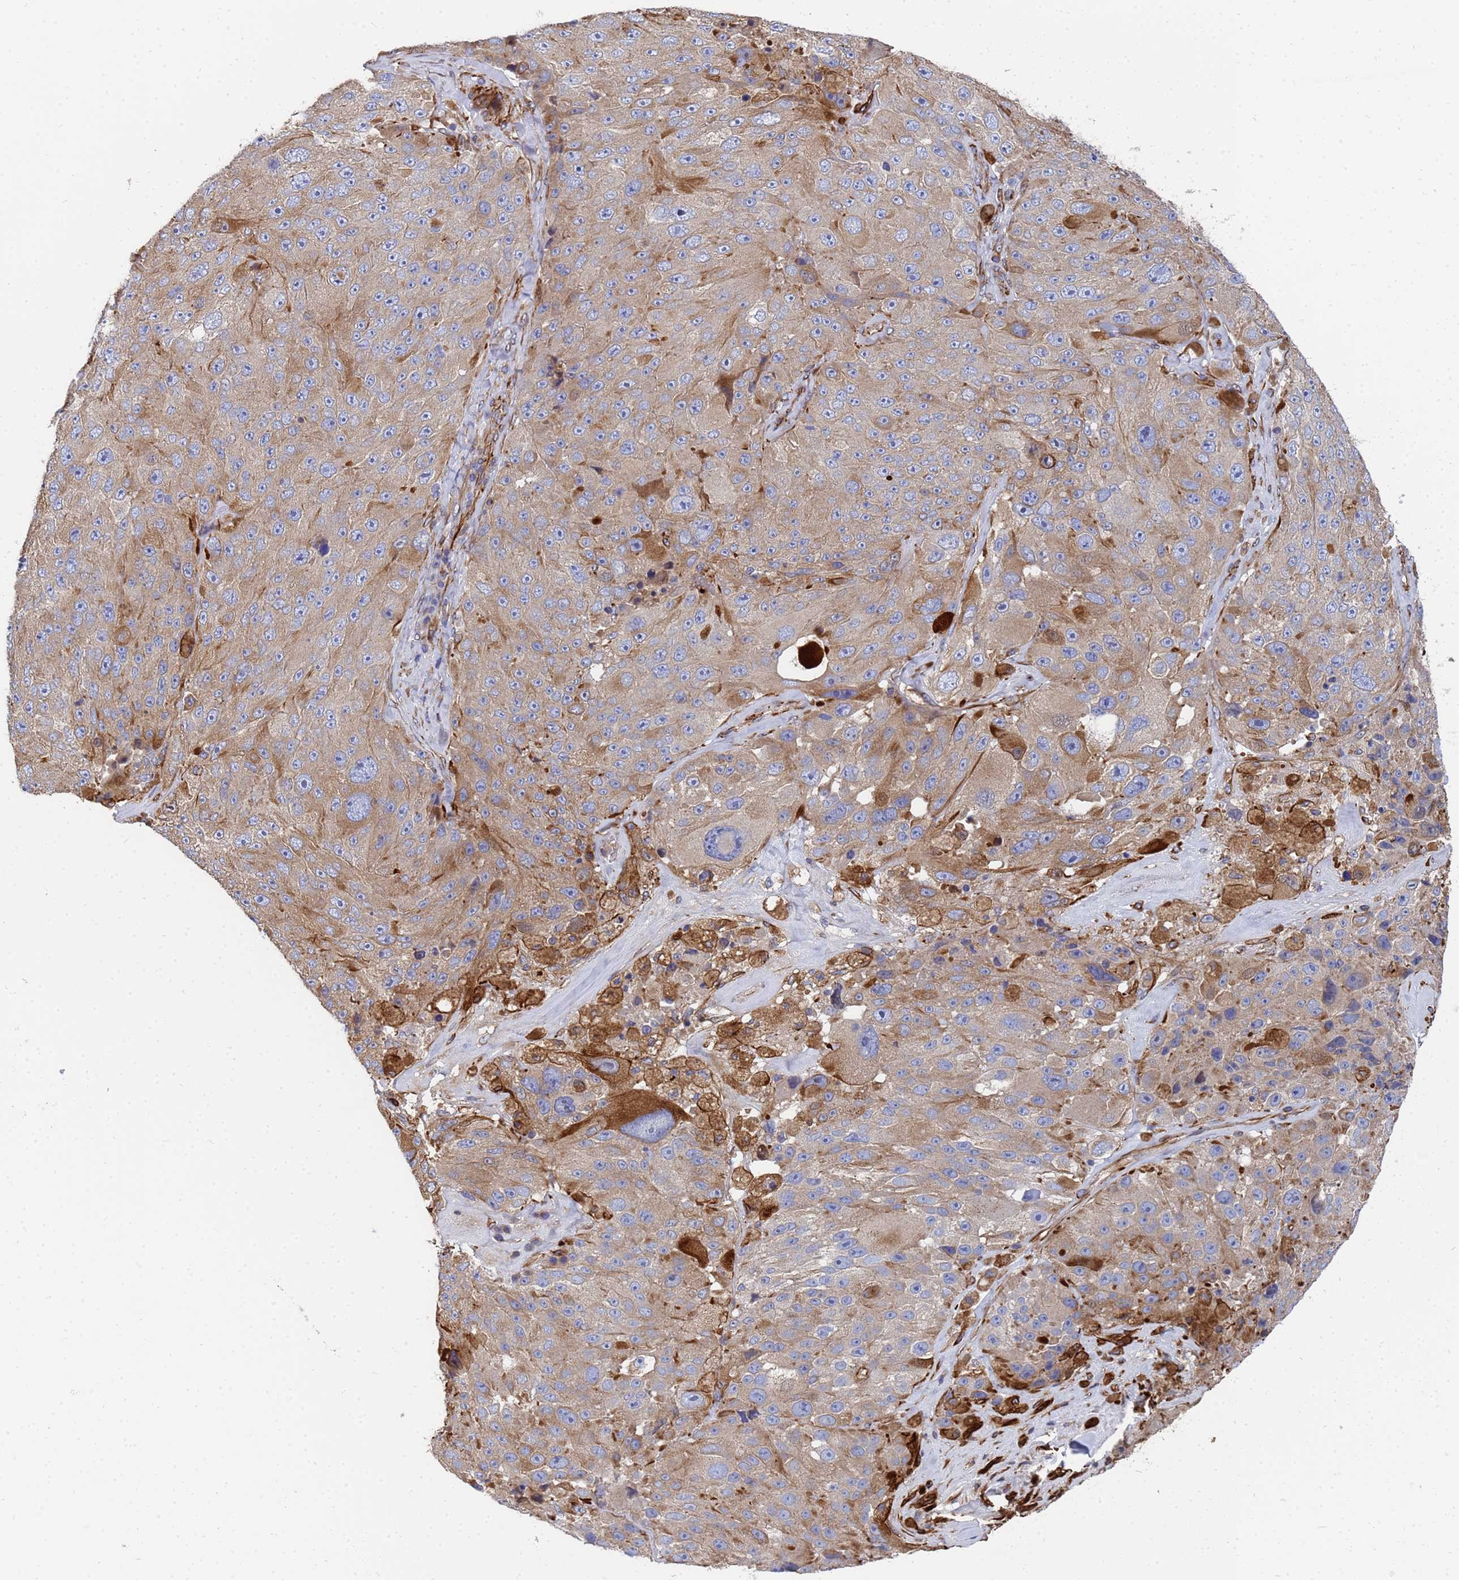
{"staining": {"intensity": "moderate", "quantity": ">75%", "location": "cytoplasmic/membranous"}, "tissue": "melanoma", "cell_type": "Tumor cells", "image_type": "cancer", "snomed": [{"axis": "morphology", "description": "Malignant melanoma, Metastatic site"}, {"axis": "topography", "description": "Lymph node"}], "caption": "Brown immunohistochemical staining in melanoma exhibits moderate cytoplasmic/membranous staining in about >75% of tumor cells. (Stains: DAB (3,3'-diaminobenzidine) in brown, nuclei in blue, Microscopy: brightfield microscopy at high magnification).", "gene": "SYT13", "patient": {"sex": "male", "age": 62}}